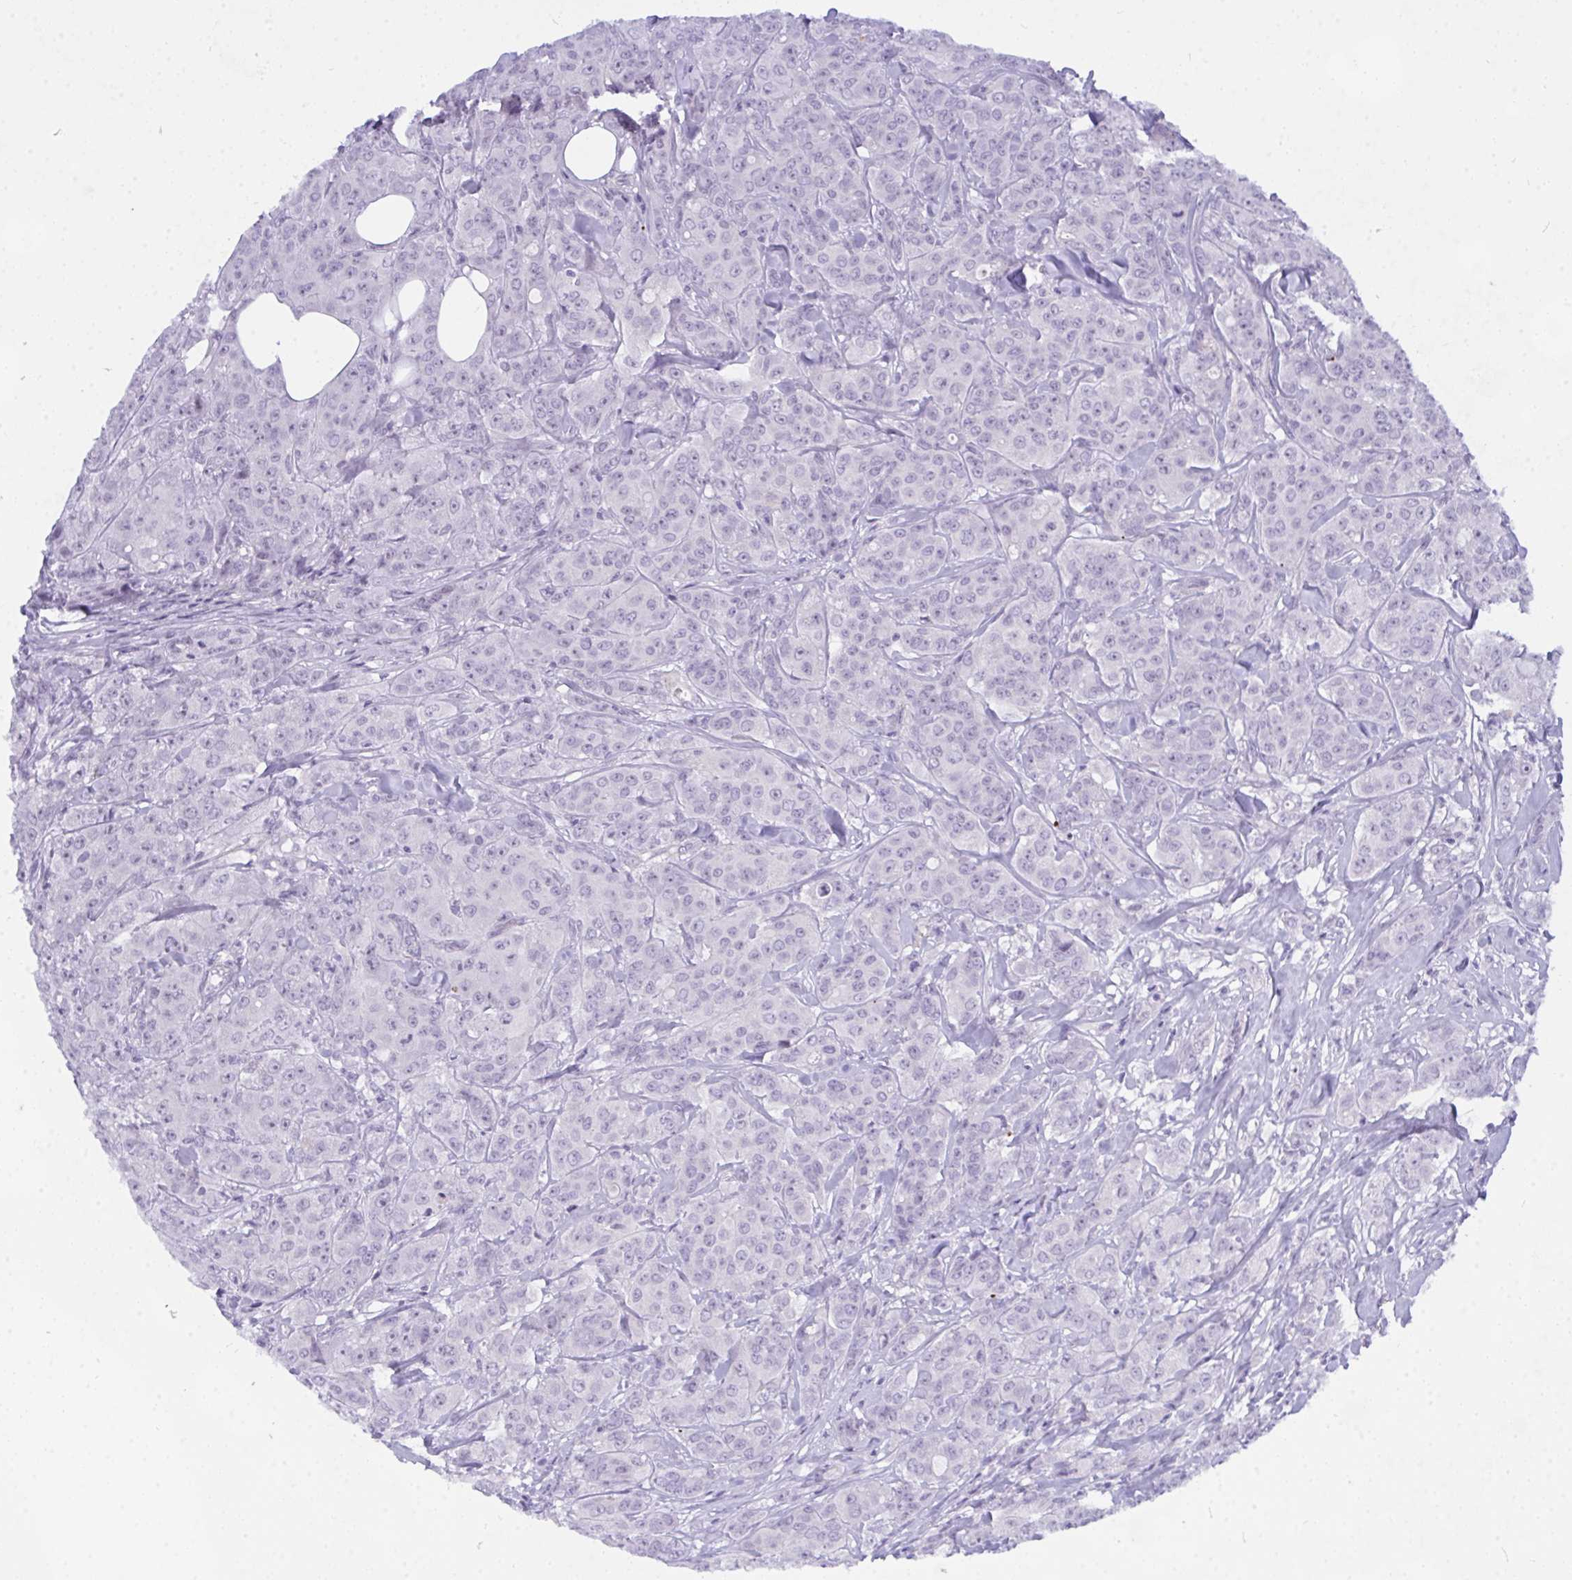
{"staining": {"intensity": "negative", "quantity": "none", "location": "none"}, "tissue": "breast cancer", "cell_type": "Tumor cells", "image_type": "cancer", "snomed": [{"axis": "morphology", "description": "Normal tissue, NOS"}, {"axis": "morphology", "description": "Duct carcinoma"}, {"axis": "topography", "description": "Breast"}], "caption": "Tumor cells are negative for brown protein staining in invasive ductal carcinoma (breast).", "gene": "NFXL1", "patient": {"sex": "female", "age": 43}}